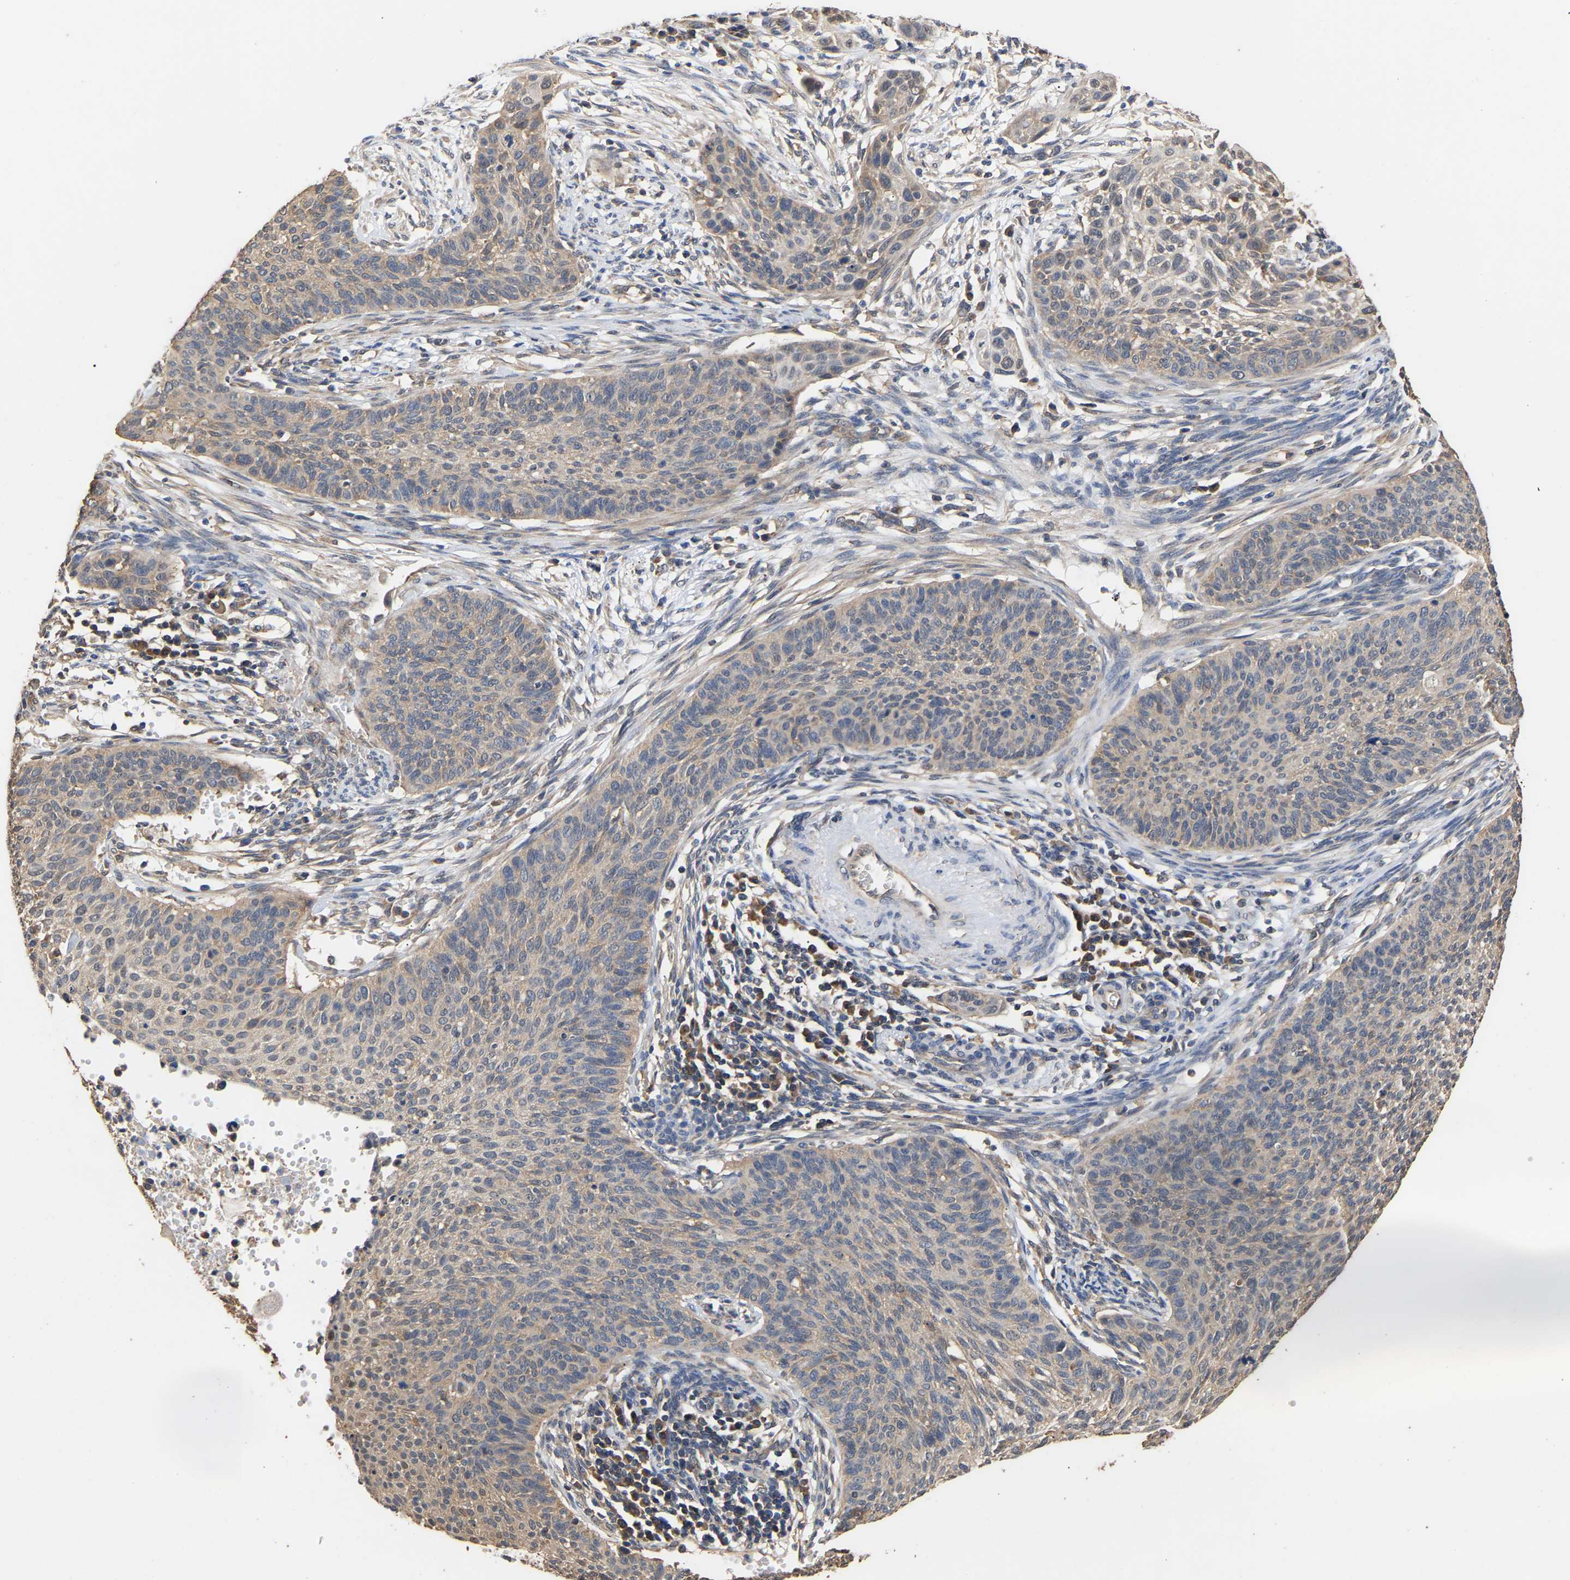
{"staining": {"intensity": "weak", "quantity": ">75%", "location": "cytoplasmic/membranous,nuclear"}, "tissue": "cervical cancer", "cell_type": "Tumor cells", "image_type": "cancer", "snomed": [{"axis": "morphology", "description": "Squamous cell carcinoma, NOS"}, {"axis": "topography", "description": "Cervix"}], "caption": "High-magnification brightfield microscopy of squamous cell carcinoma (cervical) stained with DAB (brown) and counterstained with hematoxylin (blue). tumor cells exhibit weak cytoplasmic/membranous and nuclear expression is identified in about>75% of cells.", "gene": "ZNF26", "patient": {"sex": "female", "age": 70}}